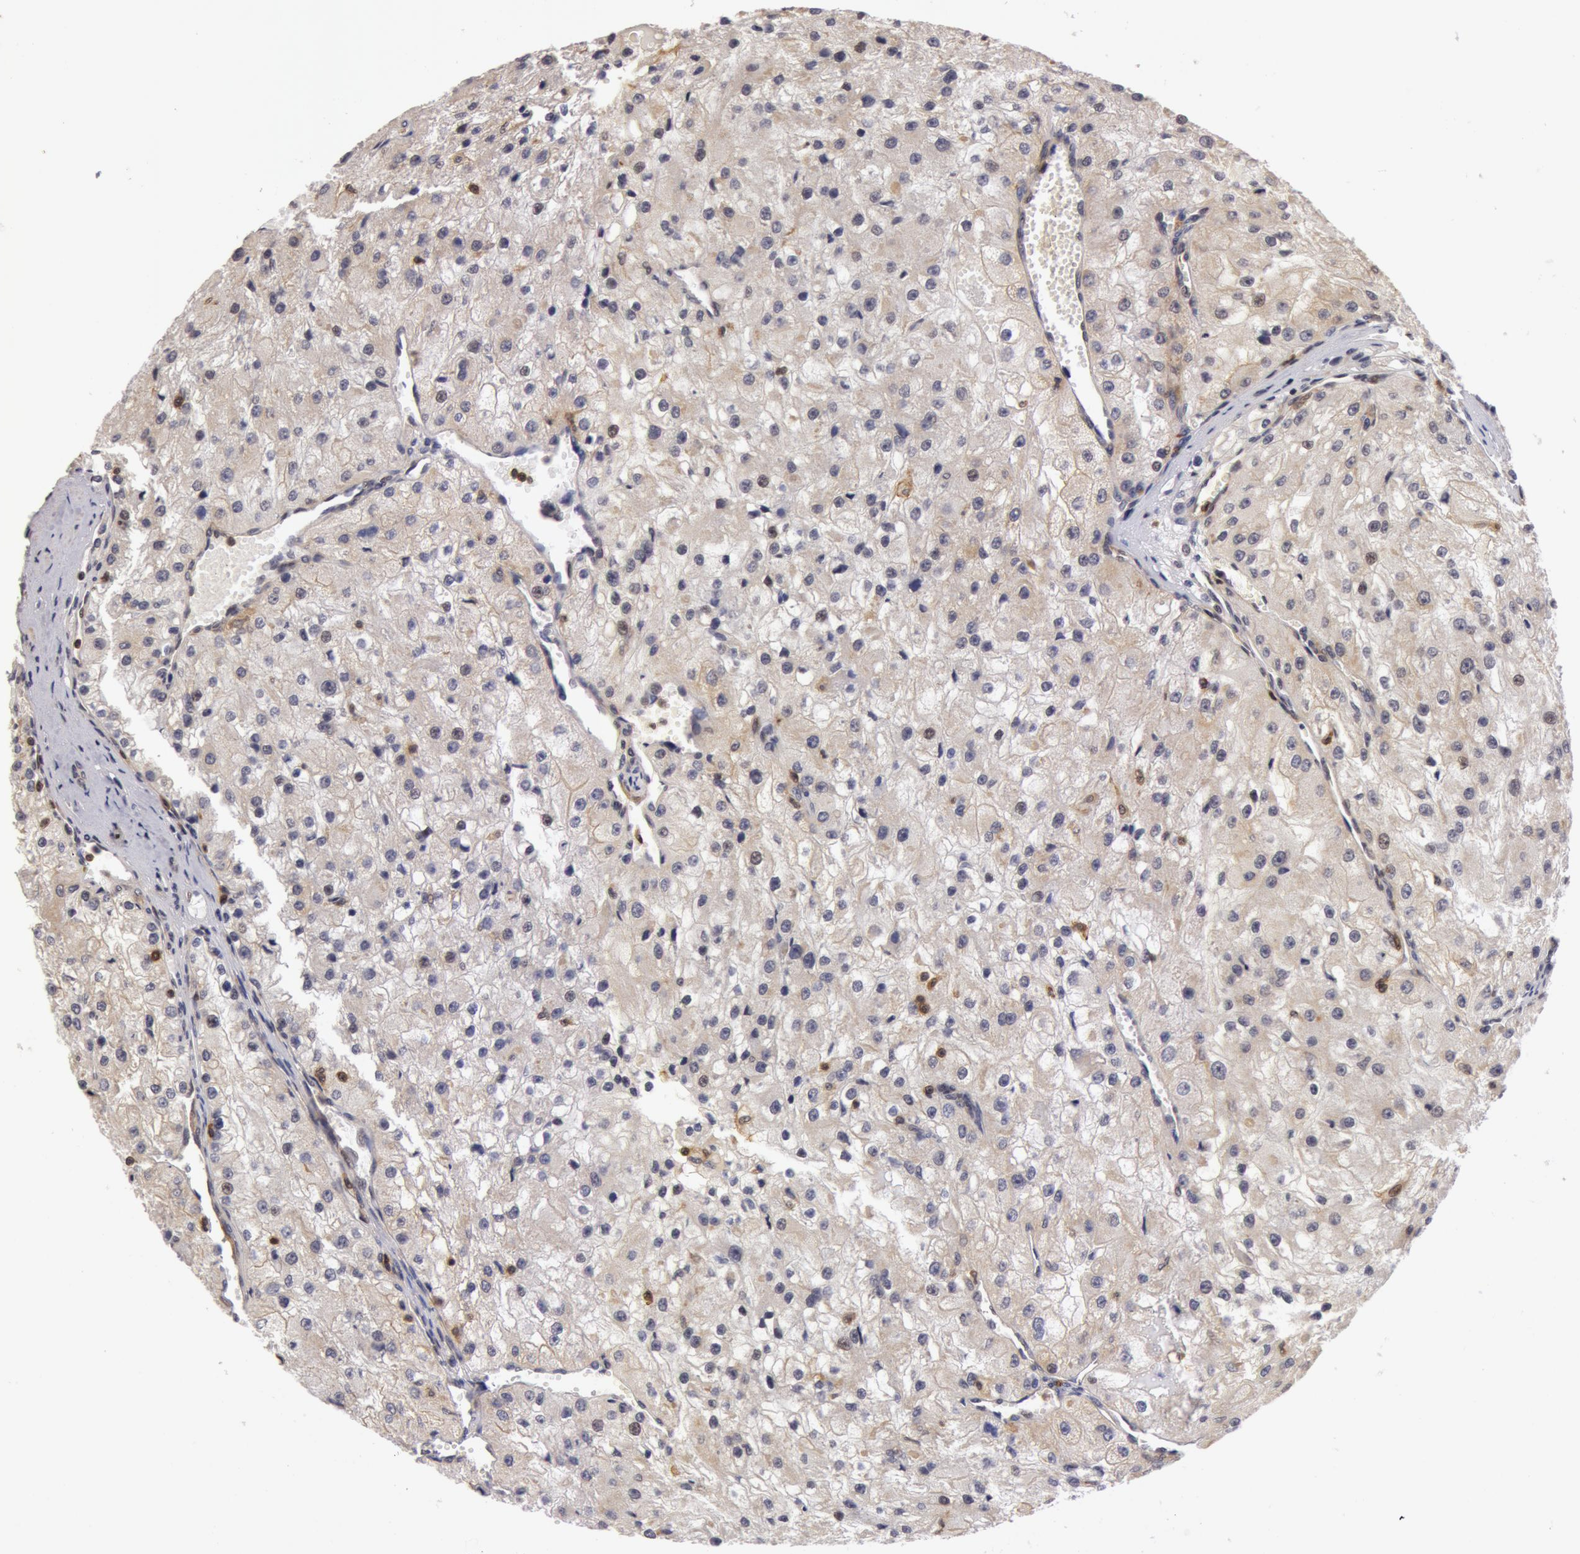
{"staining": {"intensity": "weak", "quantity": "<25%", "location": "nuclear"}, "tissue": "renal cancer", "cell_type": "Tumor cells", "image_type": "cancer", "snomed": [{"axis": "morphology", "description": "Adenocarcinoma, NOS"}, {"axis": "topography", "description": "Kidney"}], "caption": "Immunohistochemistry micrograph of neoplastic tissue: renal adenocarcinoma stained with DAB shows no significant protein positivity in tumor cells. Nuclei are stained in blue.", "gene": "ZNF350", "patient": {"sex": "female", "age": 74}}